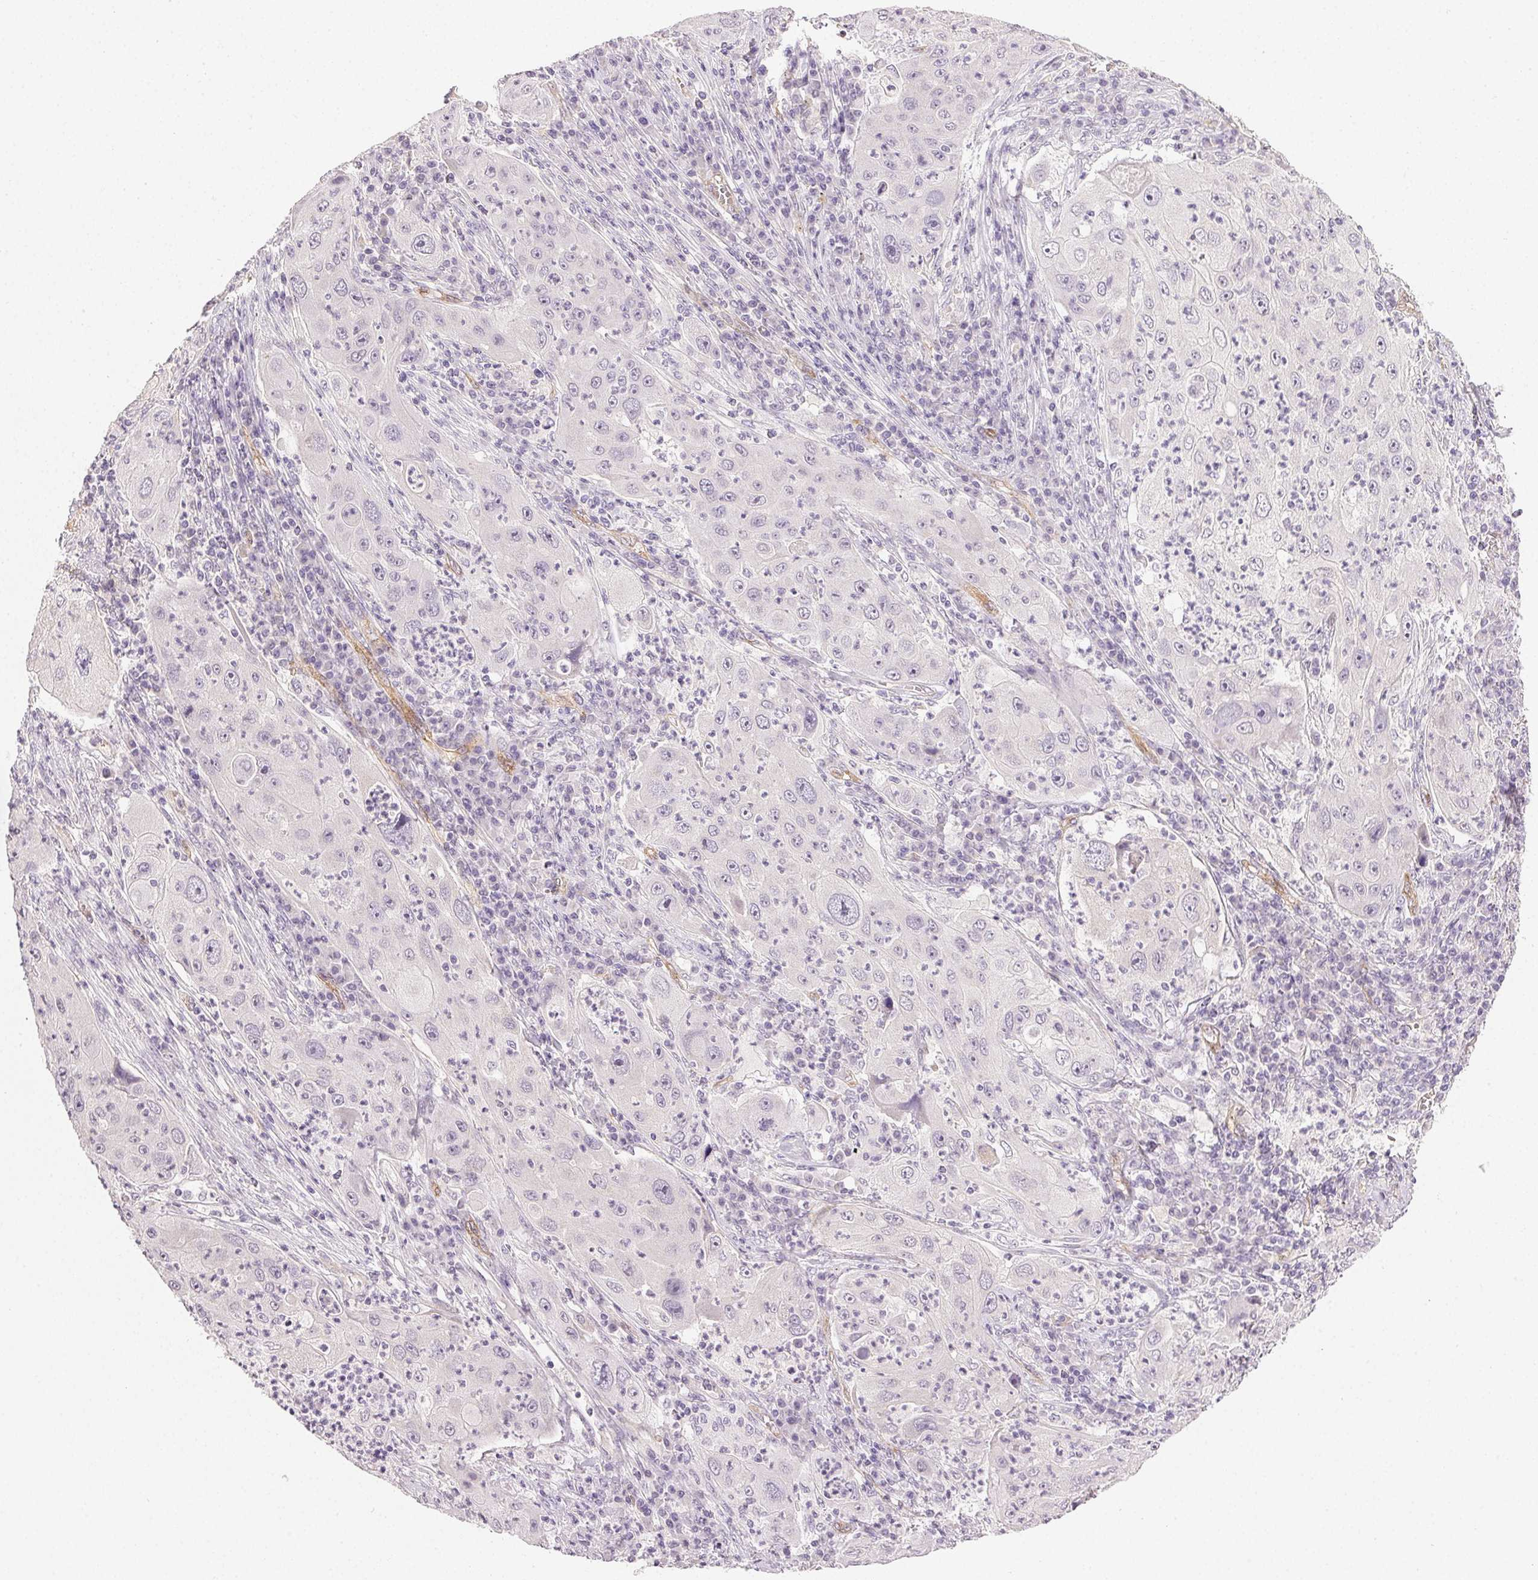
{"staining": {"intensity": "negative", "quantity": "none", "location": "none"}, "tissue": "lung cancer", "cell_type": "Tumor cells", "image_type": "cancer", "snomed": [{"axis": "morphology", "description": "Squamous cell carcinoma, NOS"}, {"axis": "topography", "description": "Lung"}], "caption": "IHC of human lung cancer (squamous cell carcinoma) exhibits no expression in tumor cells.", "gene": "PLCB1", "patient": {"sex": "female", "age": 59}}